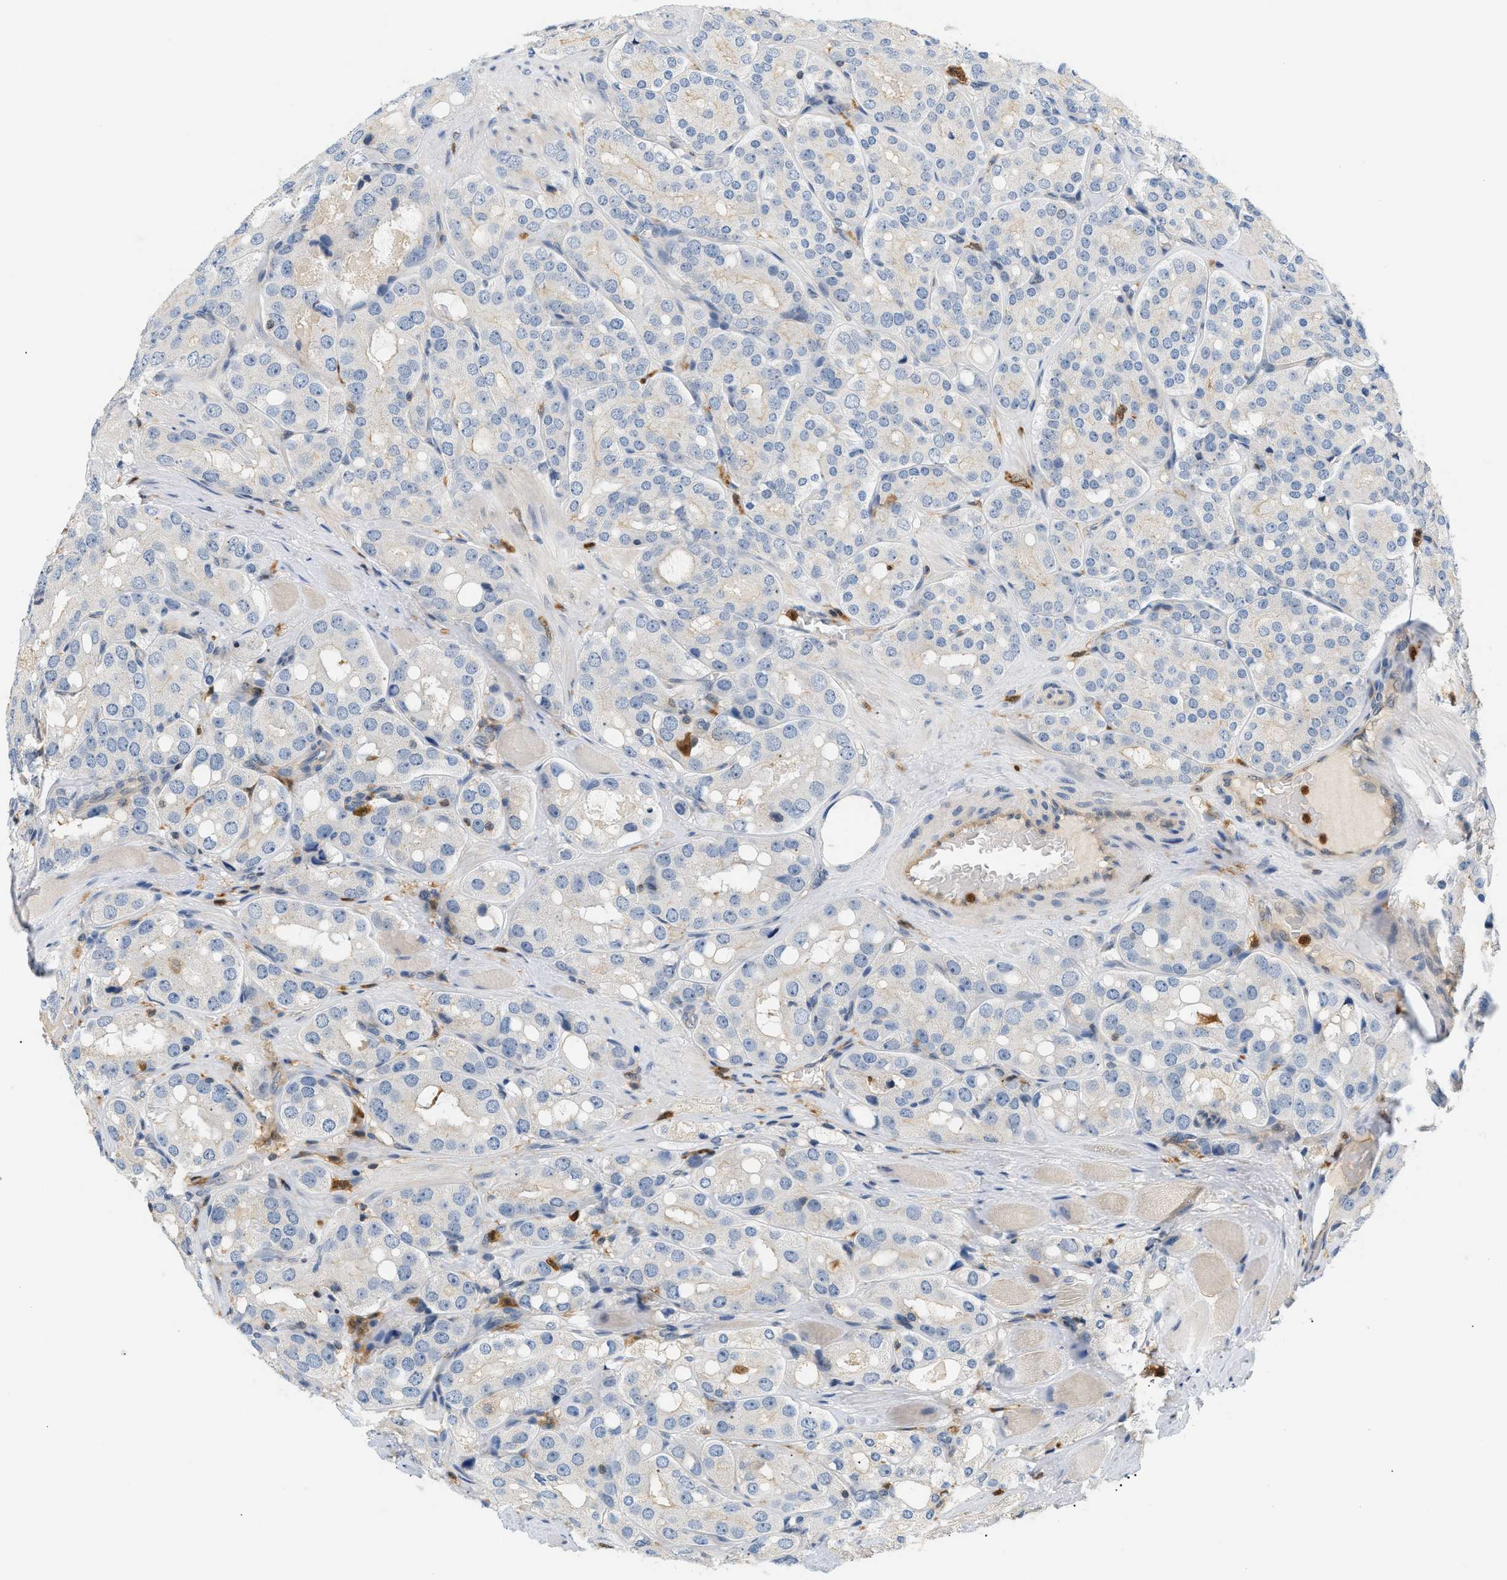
{"staining": {"intensity": "negative", "quantity": "none", "location": "none"}, "tissue": "prostate cancer", "cell_type": "Tumor cells", "image_type": "cancer", "snomed": [{"axis": "morphology", "description": "Adenocarcinoma, High grade"}, {"axis": "topography", "description": "Prostate"}], "caption": "Immunohistochemistry (IHC) image of human high-grade adenocarcinoma (prostate) stained for a protein (brown), which displays no positivity in tumor cells.", "gene": "PYCARD", "patient": {"sex": "male", "age": 65}}